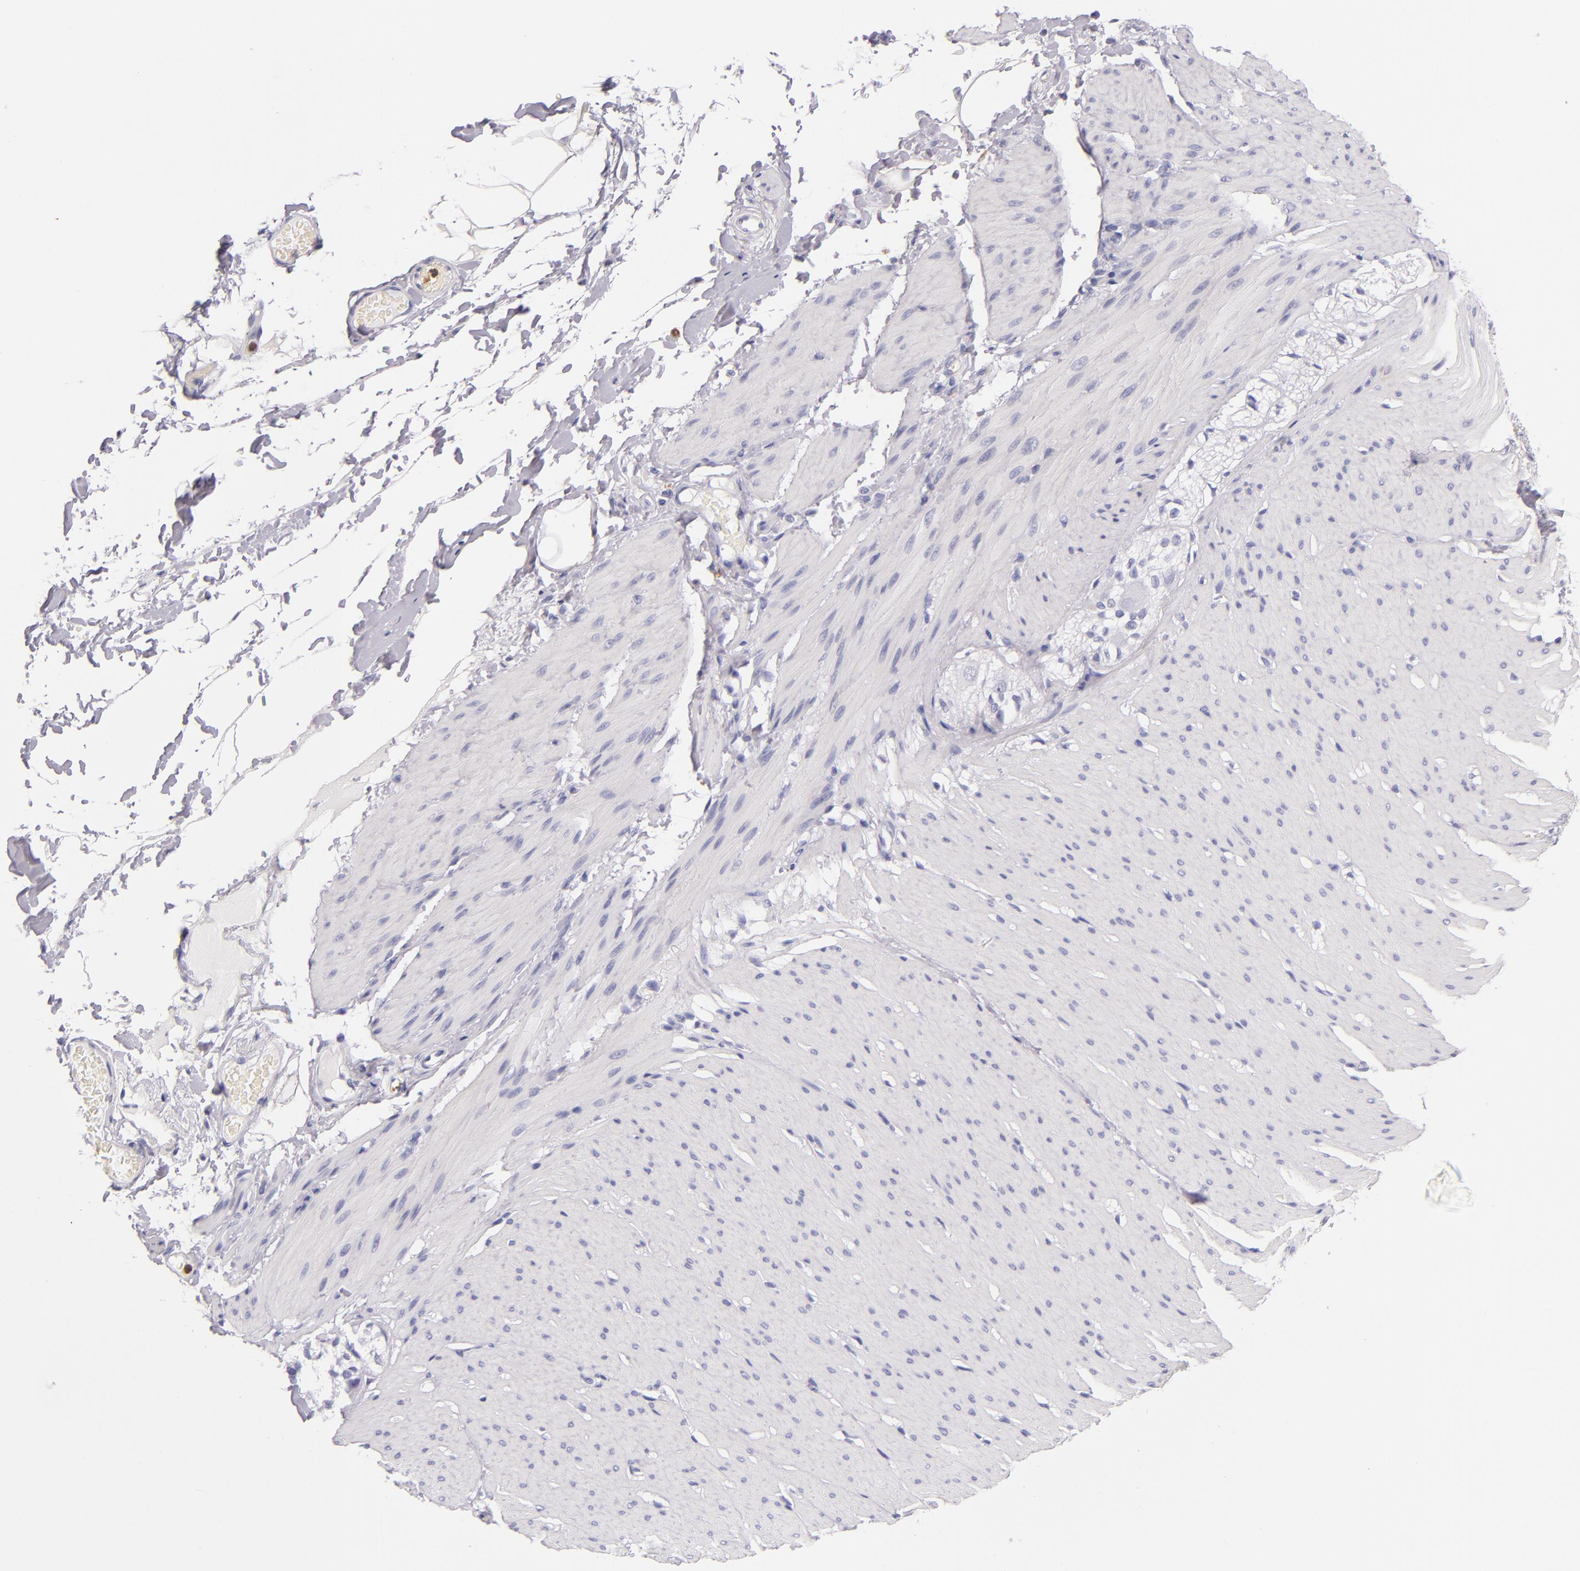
{"staining": {"intensity": "negative", "quantity": "none", "location": "none"}, "tissue": "smooth muscle", "cell_type": "Smooth muscle cells", "image_type": "normal", "snomed": [{"axis": "morphology", "description": "Normal tissue, NOS"}, {"axis": "topography", "description": "Smooth muscle"}, {"axis": "topography", "description": "Colon"}], "caption": "Image shows no protein positivity in smooth muscle cells of normal smooth muscle.", "gene": "CDH3", "patient": {"sex": "male", "age": 67}}